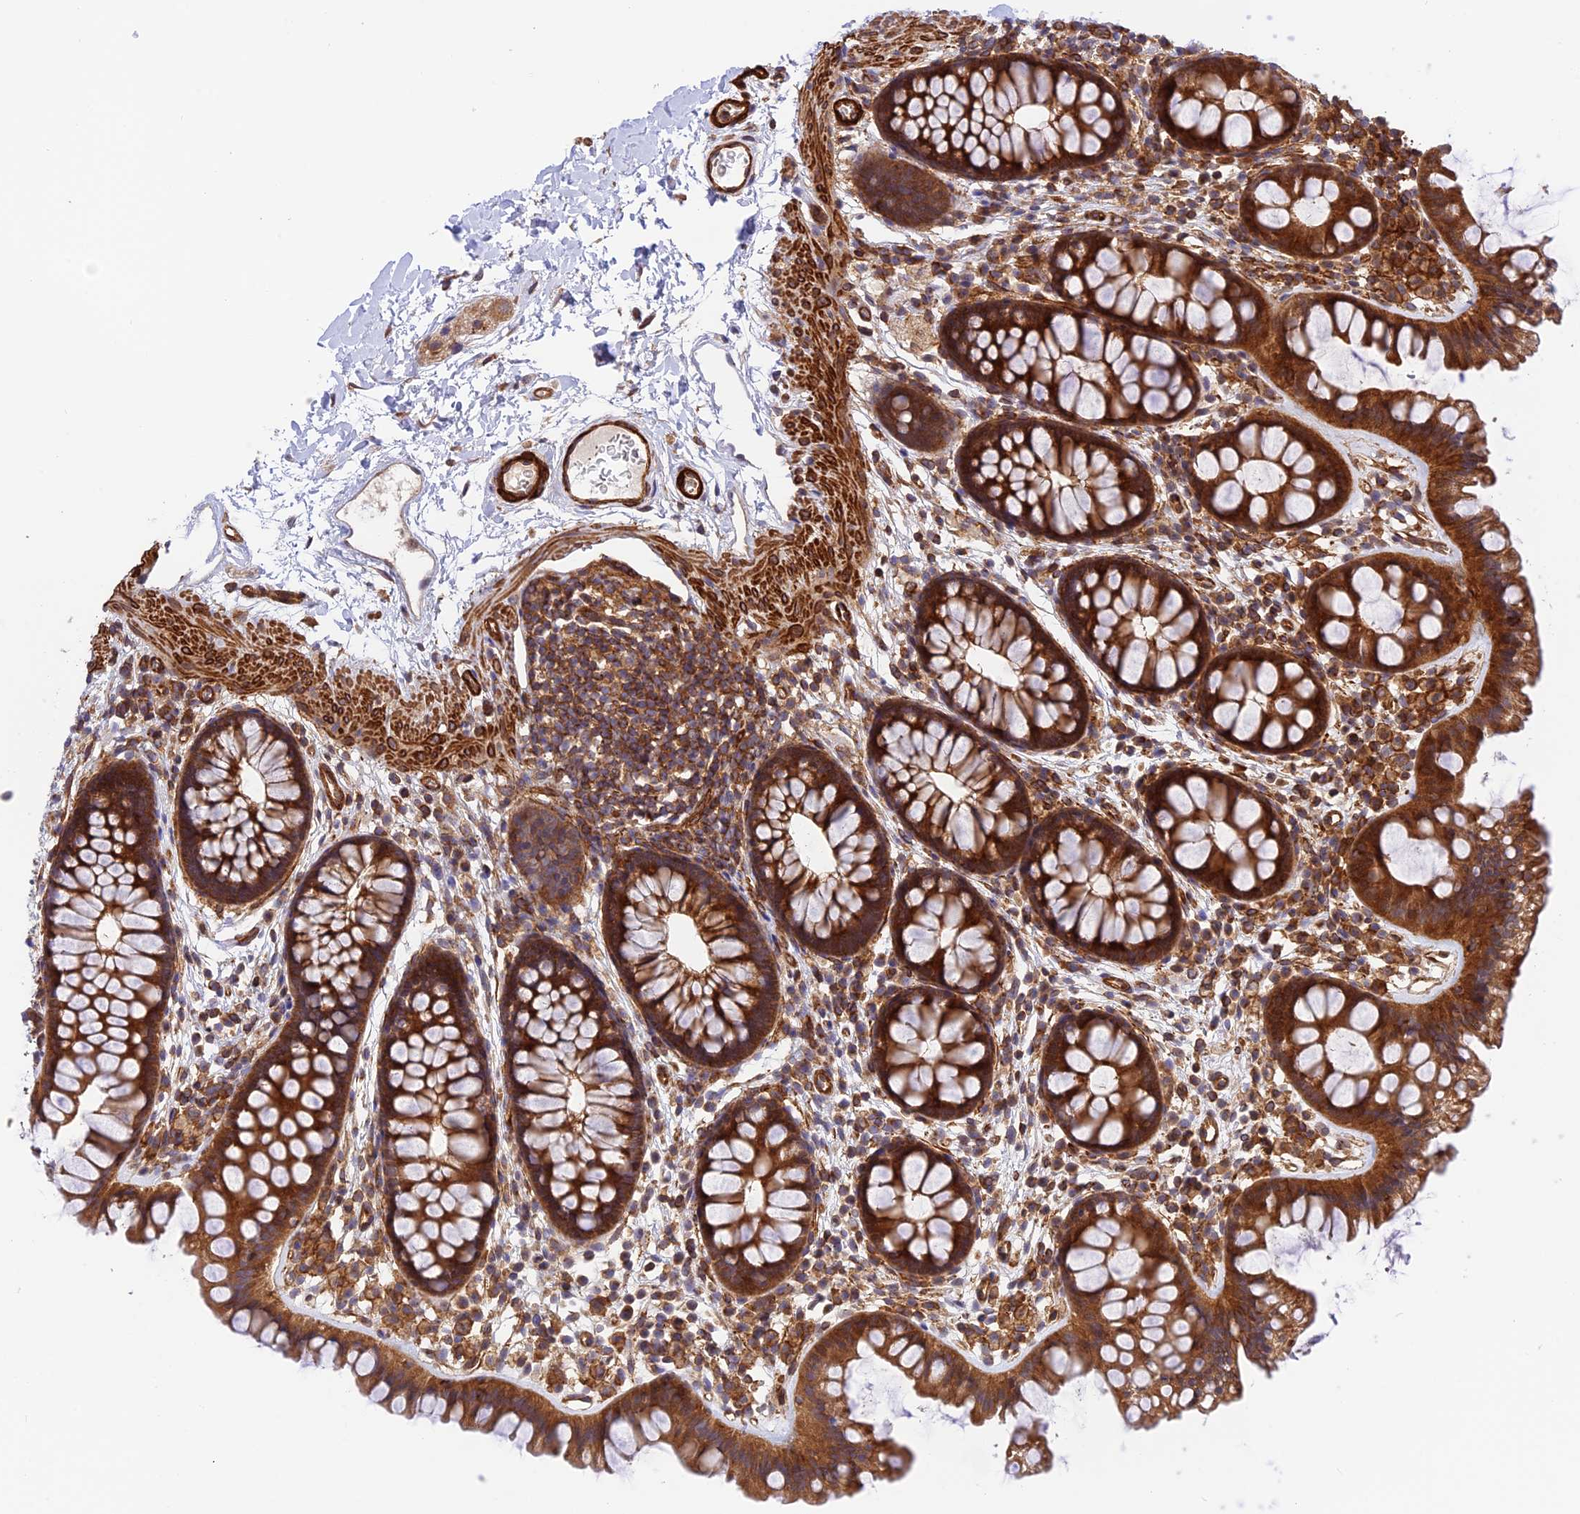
{"staining": {"intensity": "strong", "quantity": ">75%", "location": "cytoplasmic/membranous"}, "tissue": "colon", "cell_type": "Endothelial cells", "image_type": "normal", "snomed": [{"axis": "morphology", "description": "Normal tissue, NOS"}, {"axis": "topography", "description": "Colon"}], "caption": "An image showing strong cytoplasmic/membranous positivity in approximately >75% of endothelial cells in unremarkable colon, as visualized by brown immunohistochemical staining.", "gene": "EVI5L", "patient": {"sex": "female", "age": 62}}